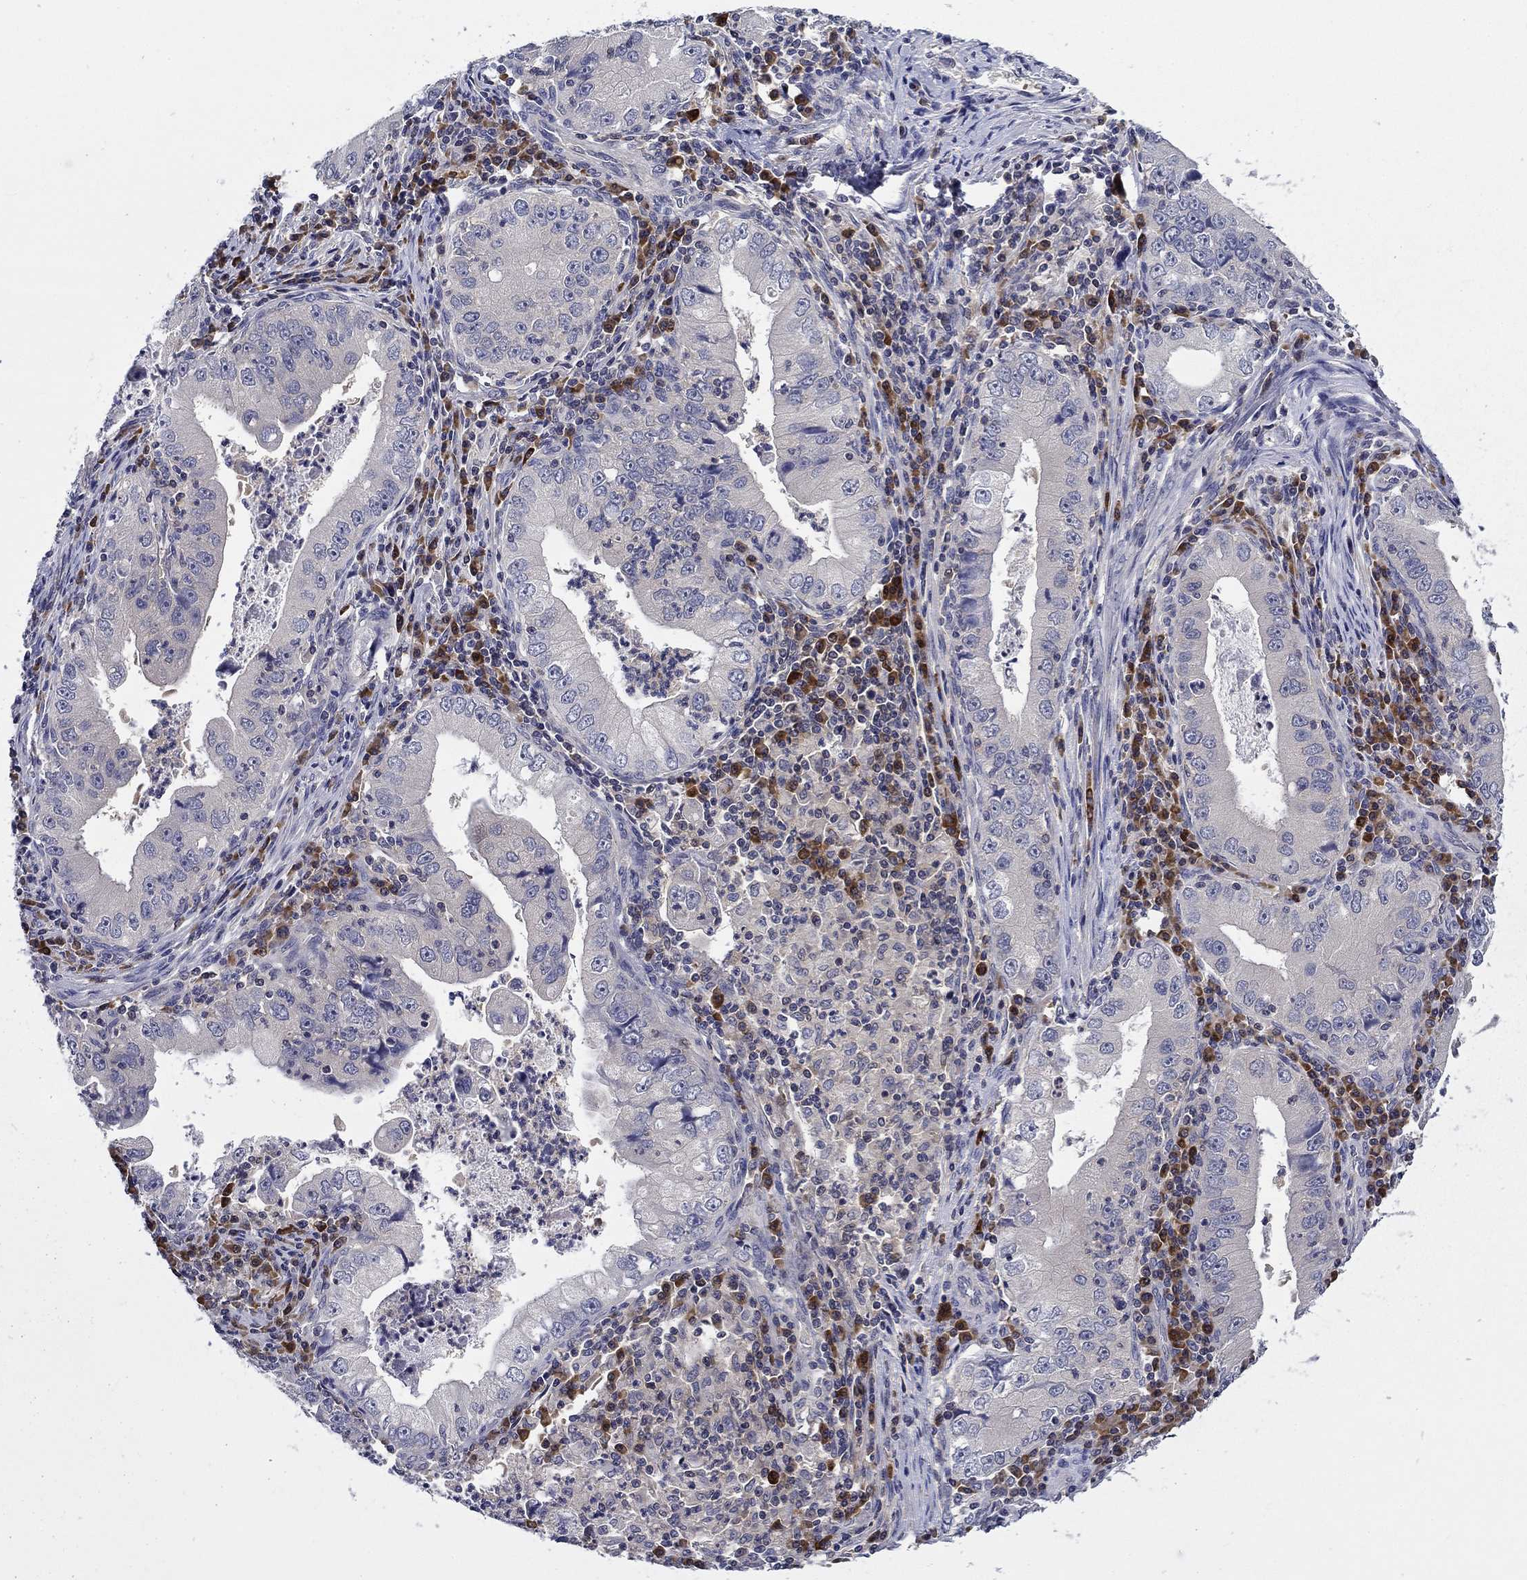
{"staining": {"intensity": "negative", "quantity": "none", "location": "none"}, "tissue": "stomach cancer", "cell_type": "Tumor cells", "image_type": "cancer", "snomed": [{"axis": "morphology", "description": "Adenocarcinoma, NOS"}, {"axis": "topography", "description": "Stomach"}], "caption": "High magnification brightfield microscopy of adenocarcinoma (stomach) stained with DAB (3,3'-diaminobenzidine) (brown) and counterstained with hematoxylin (blue): tumor cells show no significant expression.", "gene": "POU2F2", "patient": {"sex": "male", "age": 76}}